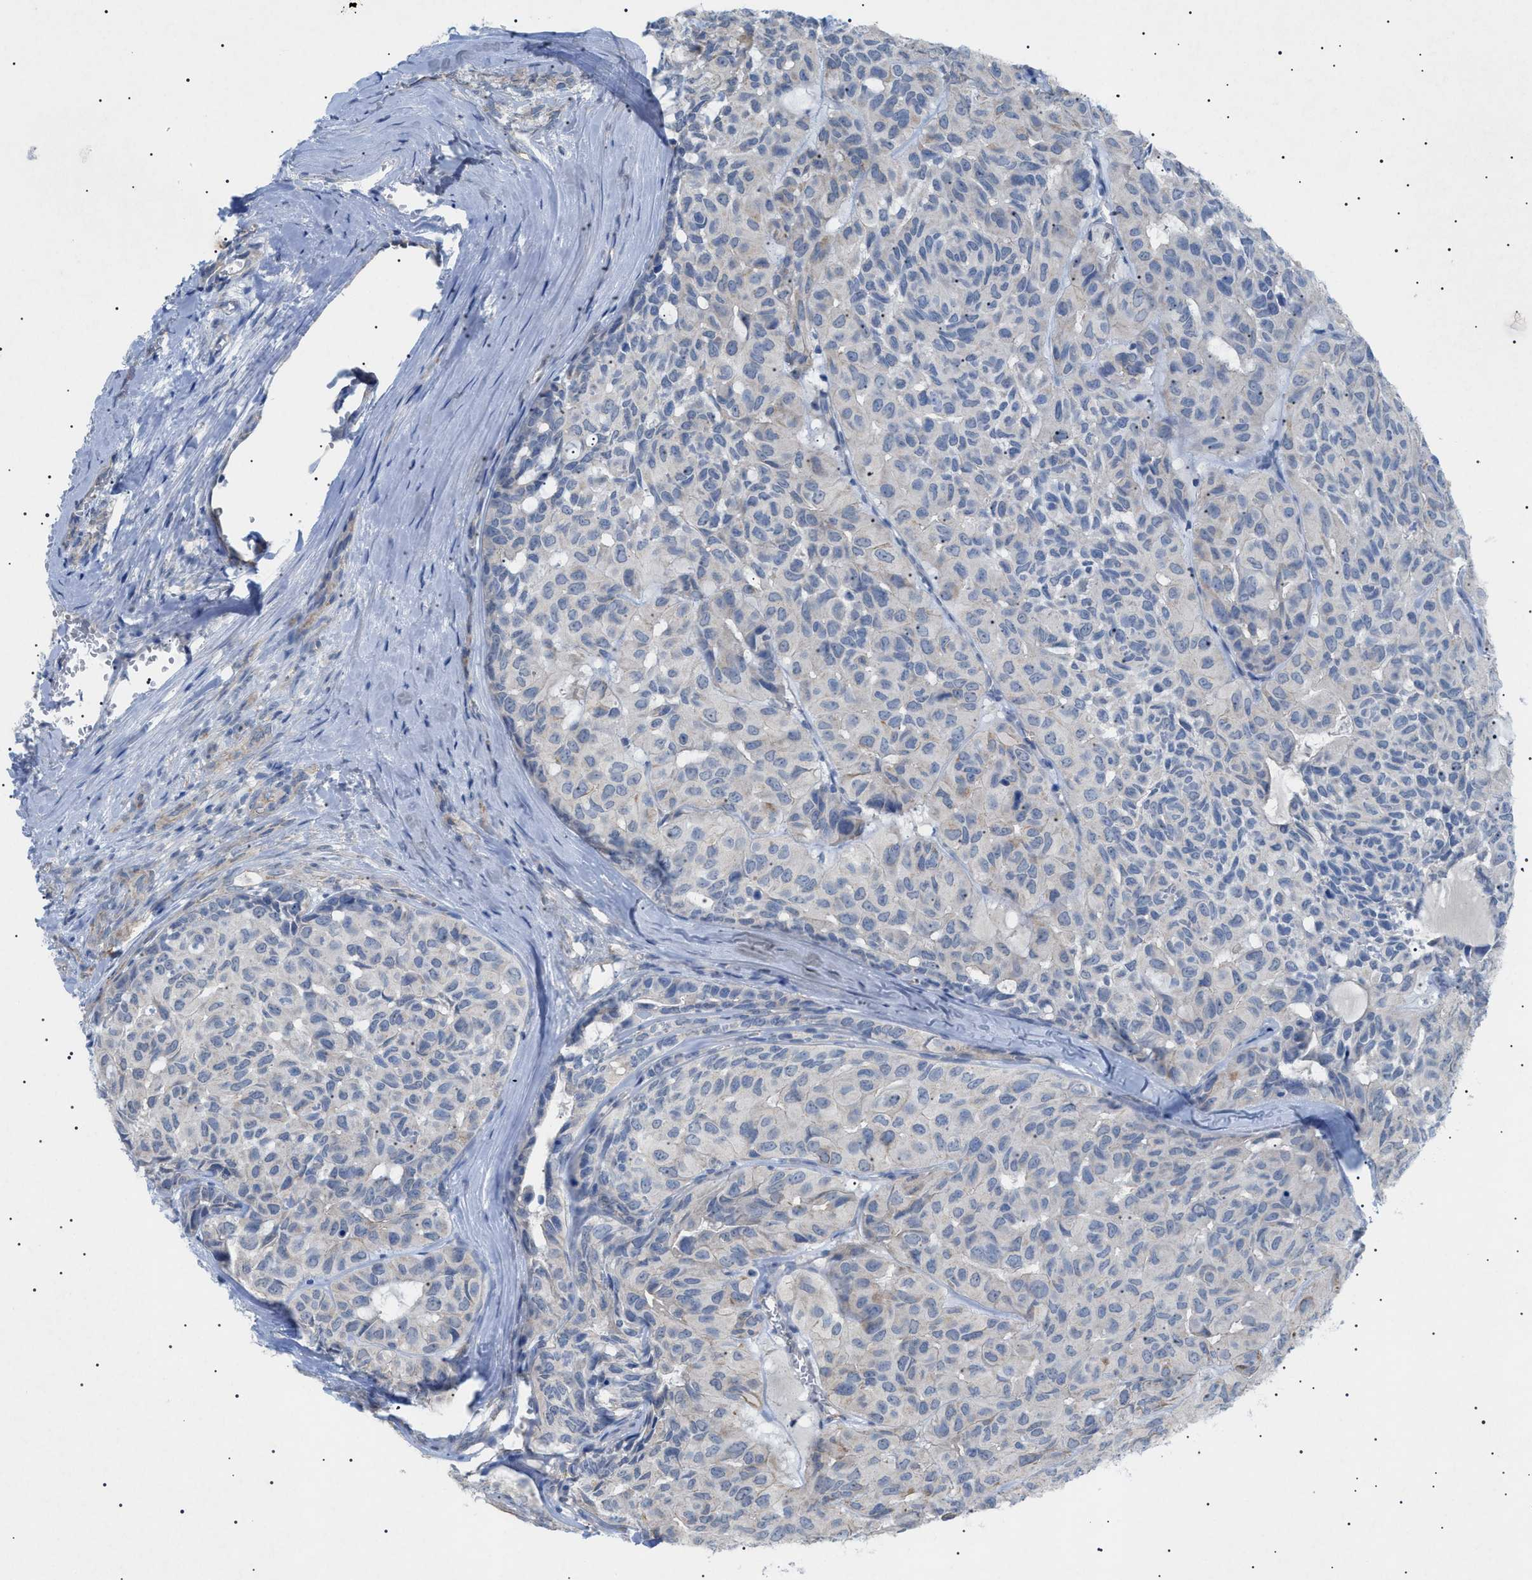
{"staining": {"intensity": "negative", "quantity": "none", "location": "none"}, "tissue": "head and neck cancer", "cell_type": "Tumor cells", "image_type": "cancer", "snomed": [{"axis": "morphology", "description": "Adenocarcinoma, NOS"}, {"axis": "topography", "description": "Salivary gland, NOS"}, {"axis": "topography", "description": "Head-Neck"}], "caption": "Immunohistochemical staining of adenocarcinoma (head and neck) reveals no significant expression in tumor cells. Nuclei are stained in blue.", "gene": "ADAMTS1", "patient": {"sex": "female", "age": 76}}